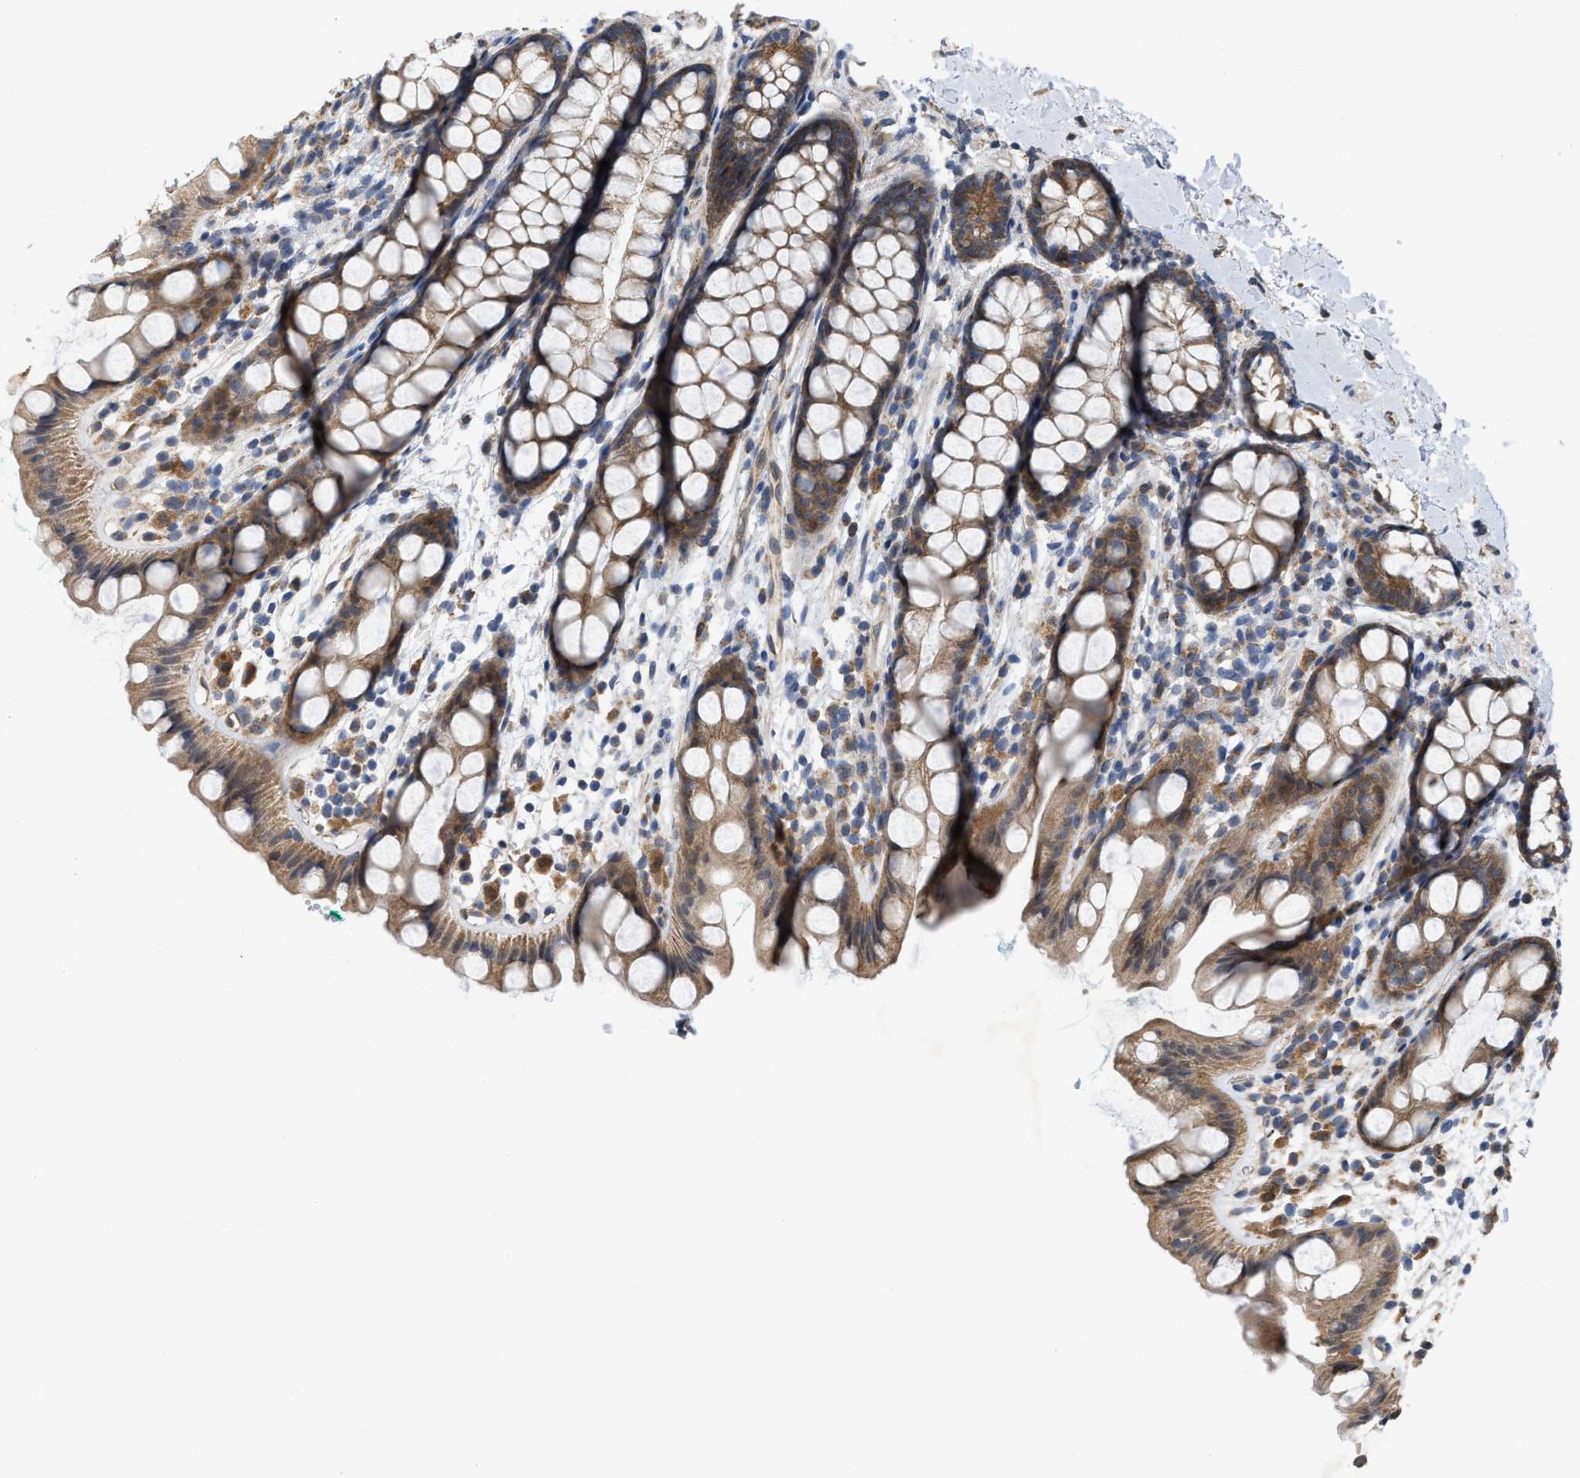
{"staining": {"intensity": "moderate", "quantity": ">75%", "location": "cytoplasmic/membranous"}, "tissue": "rectum", "cell_type": "Glandular cells", "image_type": "normal", "snomed": [{"axis": "morphology", "description": "Normal tissue, NOS"}, {"axis": "topography", "description": "Rectum"}], "caption": "Protein staining demonstrates moderate cytoplasmic/membranous positivity in about >75% of glandular cells in benign rectum. (DAB (3,3'-diaminobenzidine) IHC, brown staining for protein, blue staining for nuclei).", "gene": "EOGT", "patient": {"sex": "female", "age": 65}}